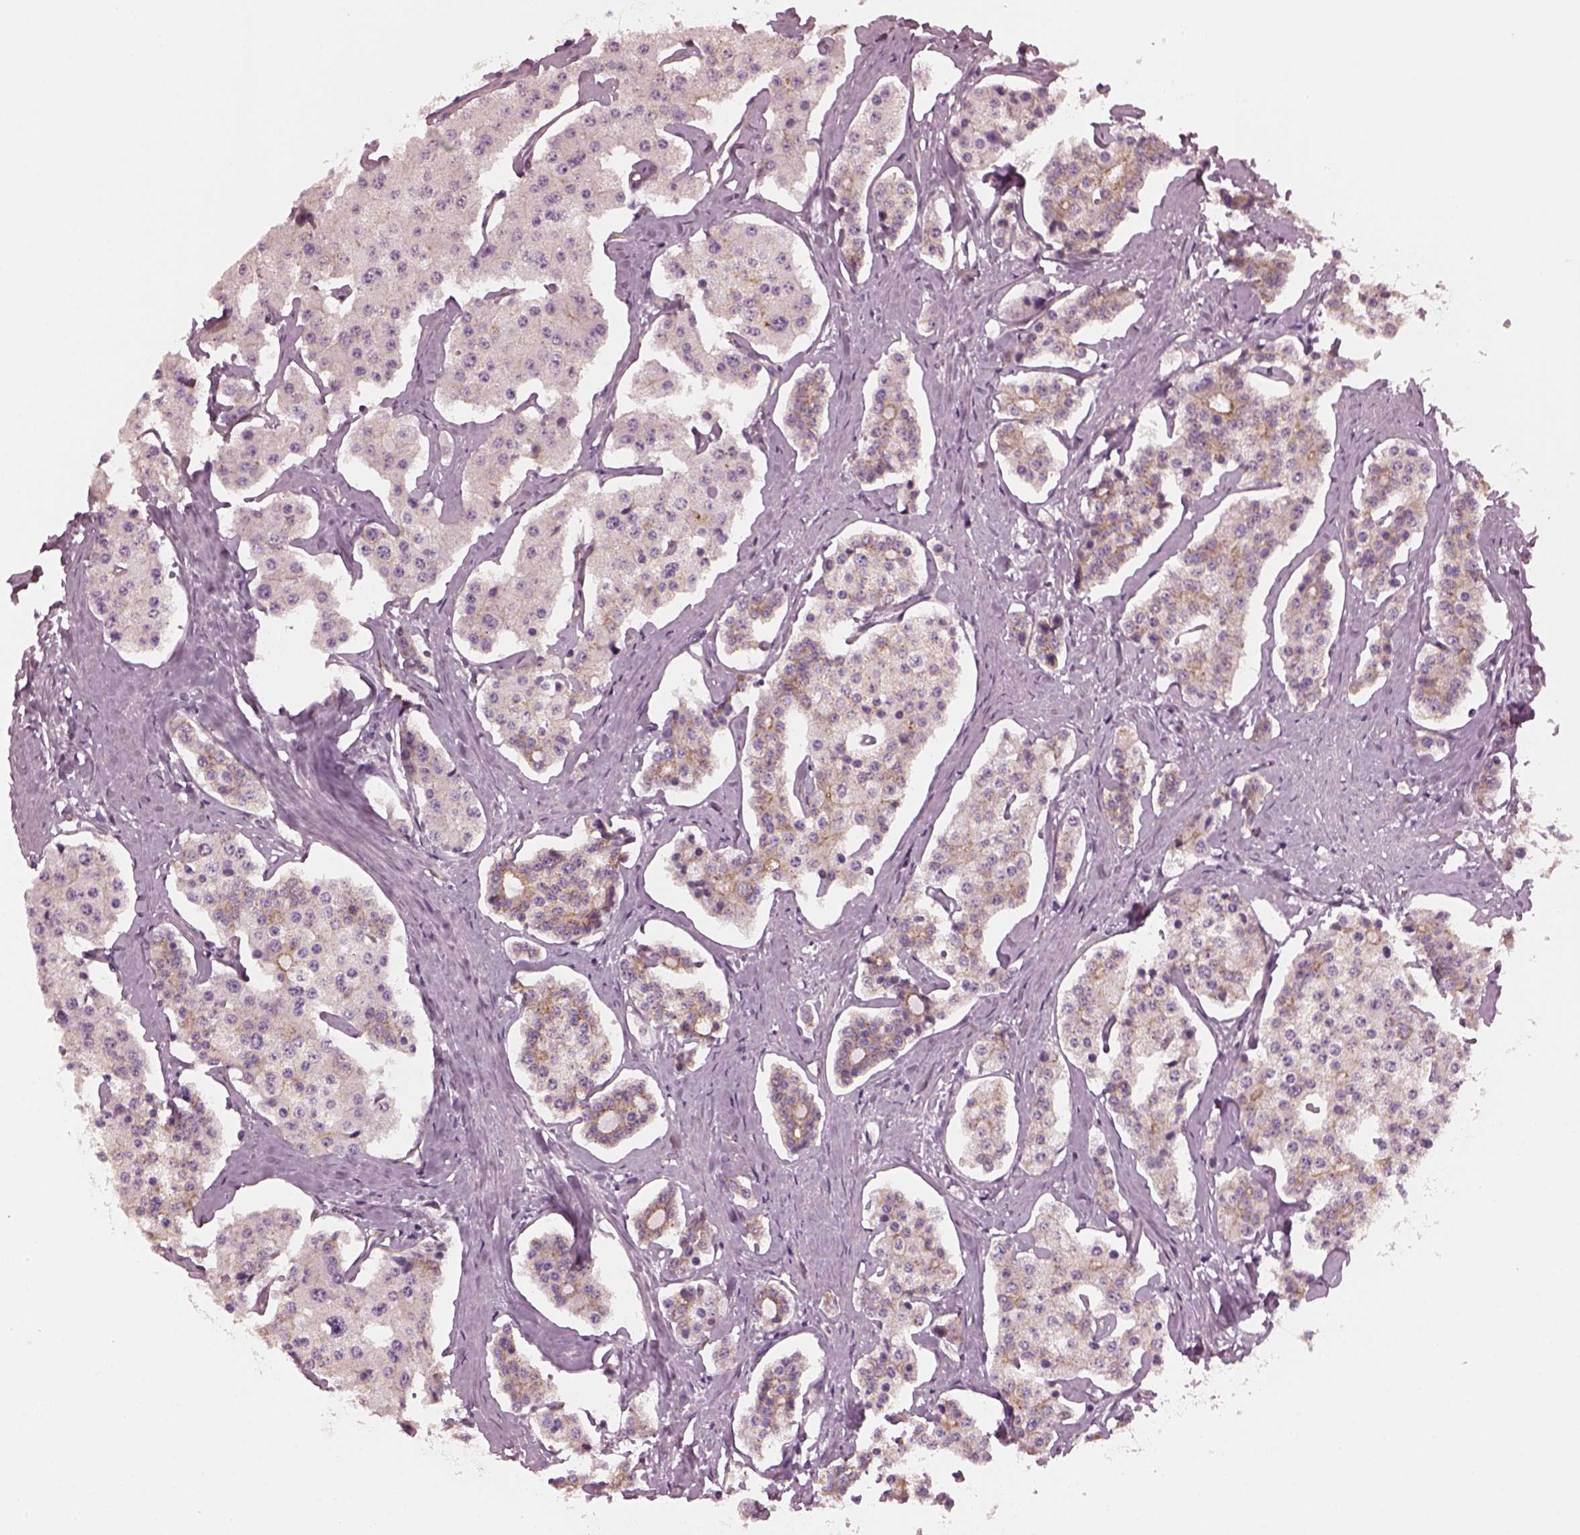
{"staining": {"intensity": "strong", "quantity": "<25%", "location": "cytoplasmic/membranous"}, "tissue": "carcinoid", "cell_type": "Tumor cells", "image_type": "cancer", "snomed": [{"axis": "morphology", "description": "Carcinoid, malignant, NOS"}, {"axis": "topography", "description": "Small intestine"}], "caption": "Immunohistochemistry staining of malignant carcinoid, which exhibits medium levels of strong cytoplasmic/membranous staining in about <25% of tumor cells indicating strong cytoplasmic/membranous protein staining. The staining was performed using DAB (3,3'-diaminobenzidine) (brown) for protein detection and nuclei were counterstained in hematoxylin (blue).", "gene": "ODAD1", "patient": {"sex": "female", "age": 65}}